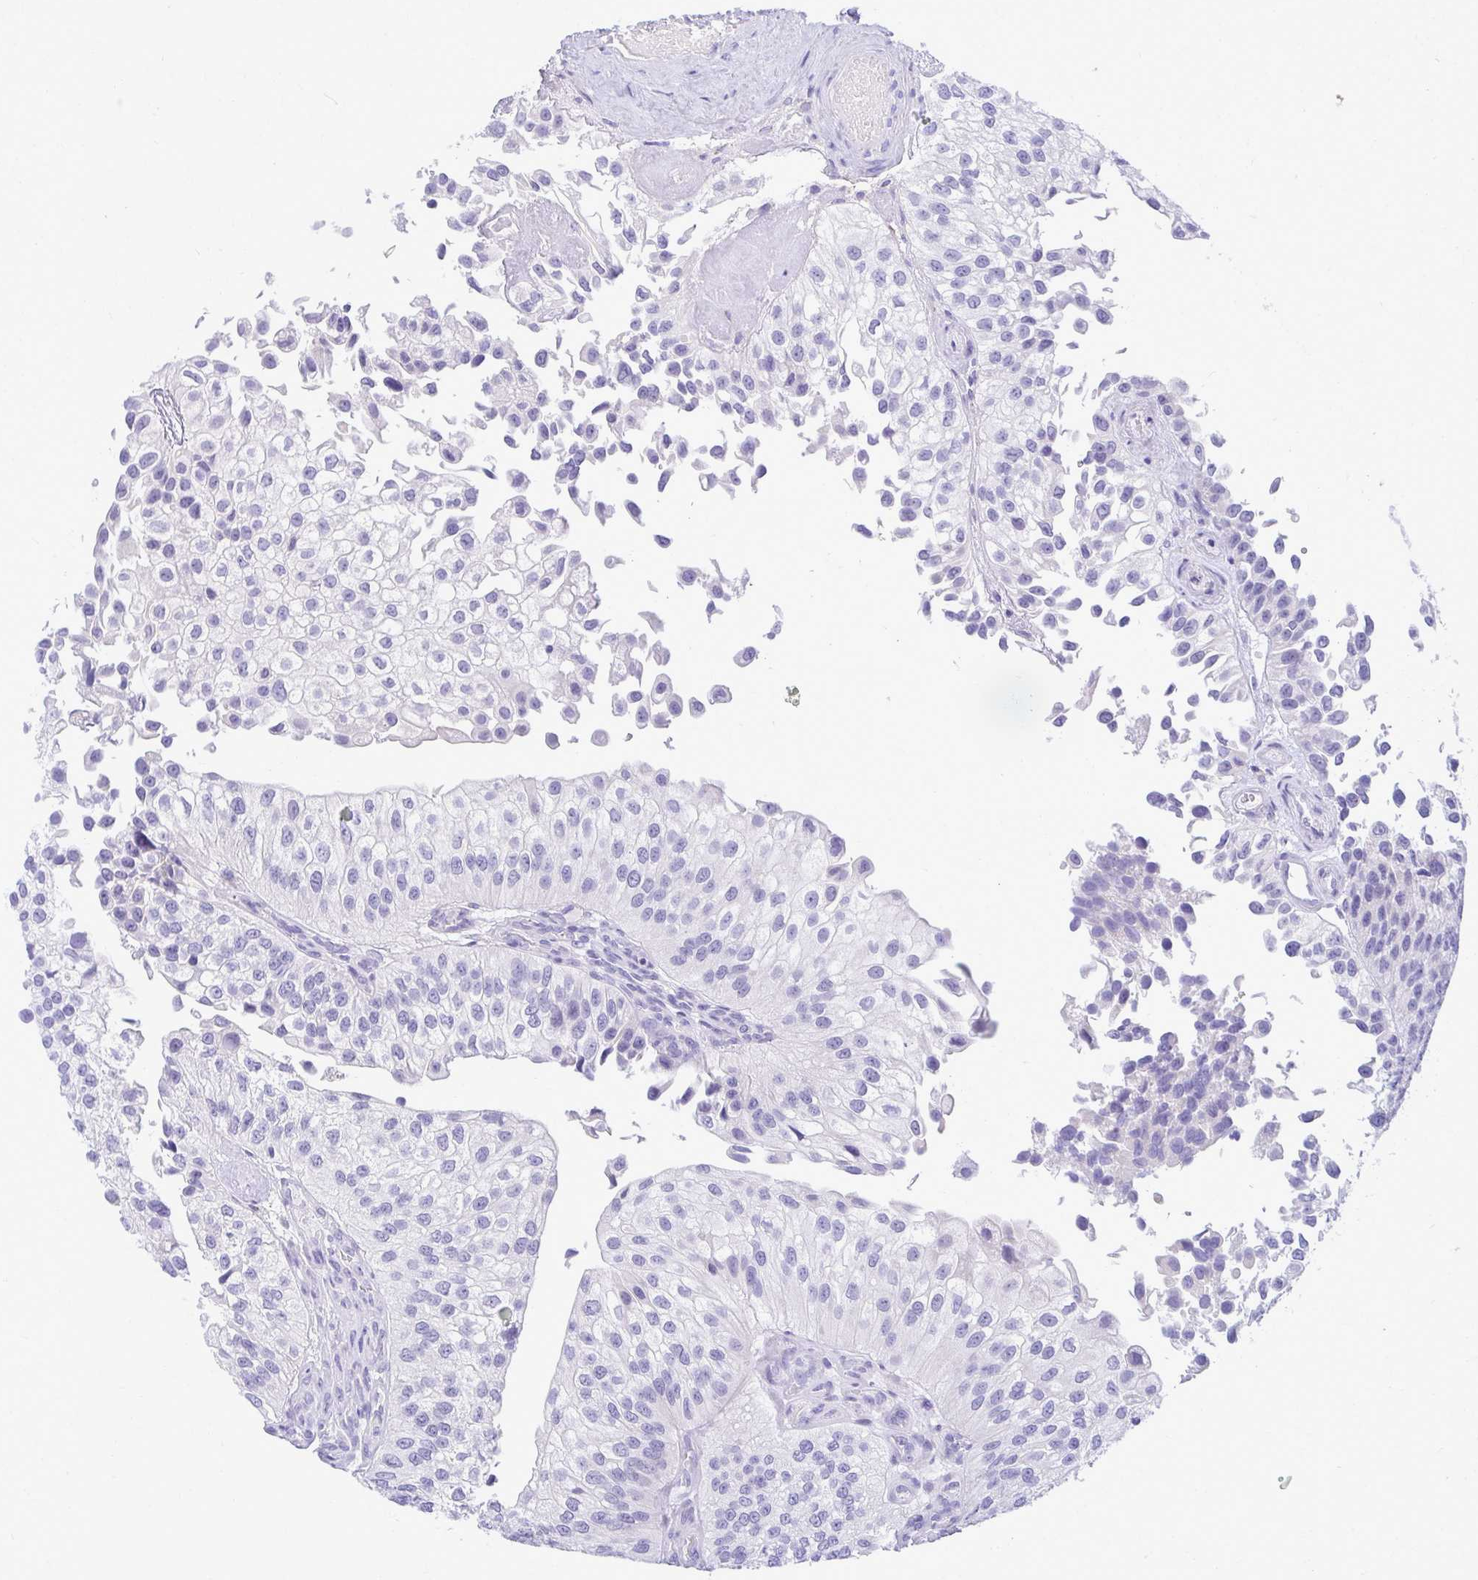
{"staining": {"intensity": "negative", "quantity": "none", "location": "none"}, "tissue": "urothelial cancer", "cell_type": "Tumor cells", "image_type": "cancer", "snomed": [{"axis": "morphology", "description": "Urothelial carcinoma, NOS"}, {"axis": "topography", "description": "Urinary bladder"}], "caption": "Immunohistochemistry image of neoplastic tissue: urothelial cancer stained with DAB reveals no significant protein expression in tumor cells.", "gene": "AIG1", "patient": {"sex": "male", "age": 87}}